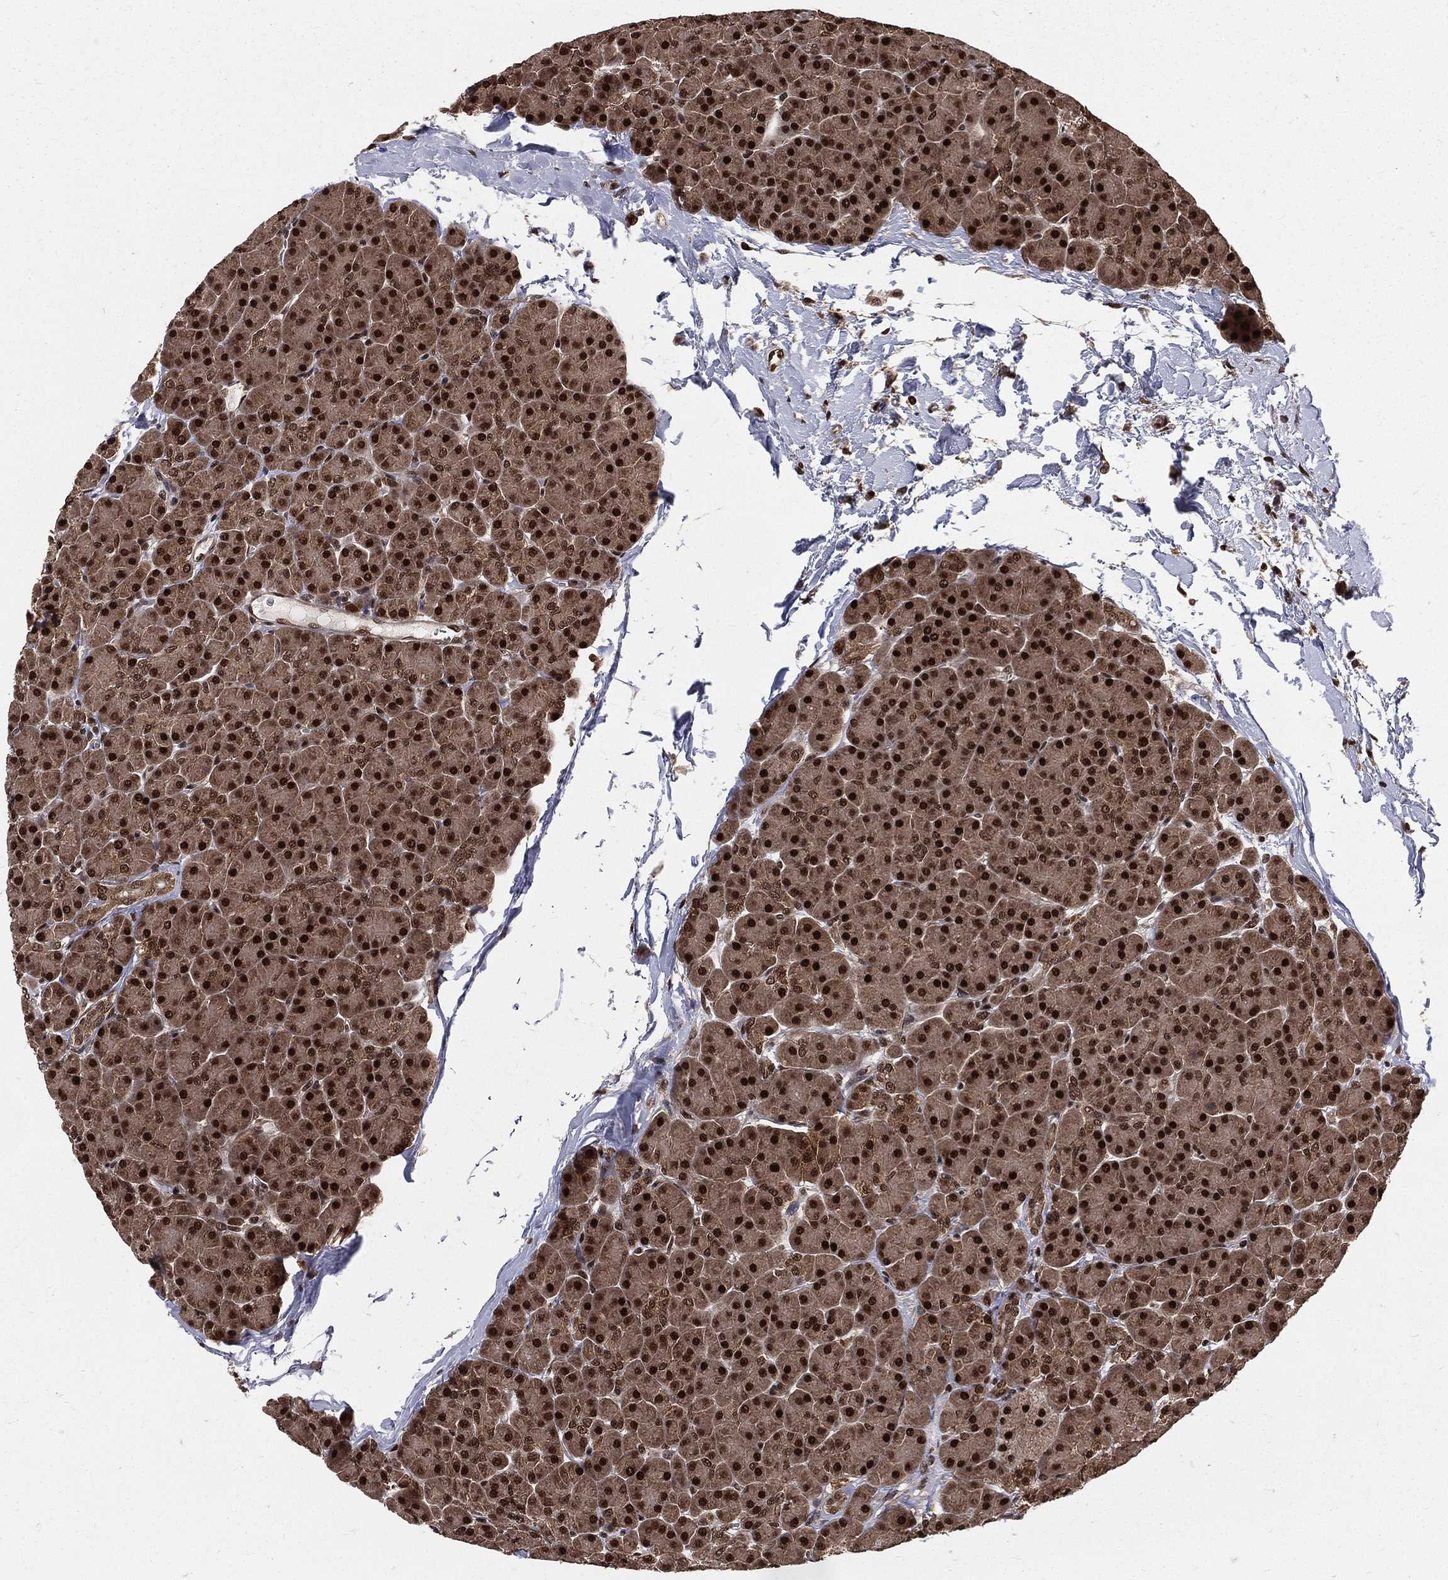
{"staining": {"intensity": "strong", "quantity": ">75%", "location": "cytoplasmic/membranous,nuclear"}, "tissue": "pancreas", "cell_type": "Exocrine glandular cells", "image_type": "normal", "snomed": [{"axis": "morphology", "description": "Normal tissue, NOS"}, {"axis": "topography", "description": "Pancreas"}], "caption": "Immunohistochemistry (IHC) of benign pancreas exhibits high levels of strong cytoplasmic/membranous,nuclear positivity in approximately >75% of exocrine glandular cells. Using DAB (3,3'-diaminobenzidine) (brown) and hematoxylin (blue) stains, captured at high magnification using brightfield microscopy.", "gene": "COPS4", "patient": {"sex": "female", "age": 44}}